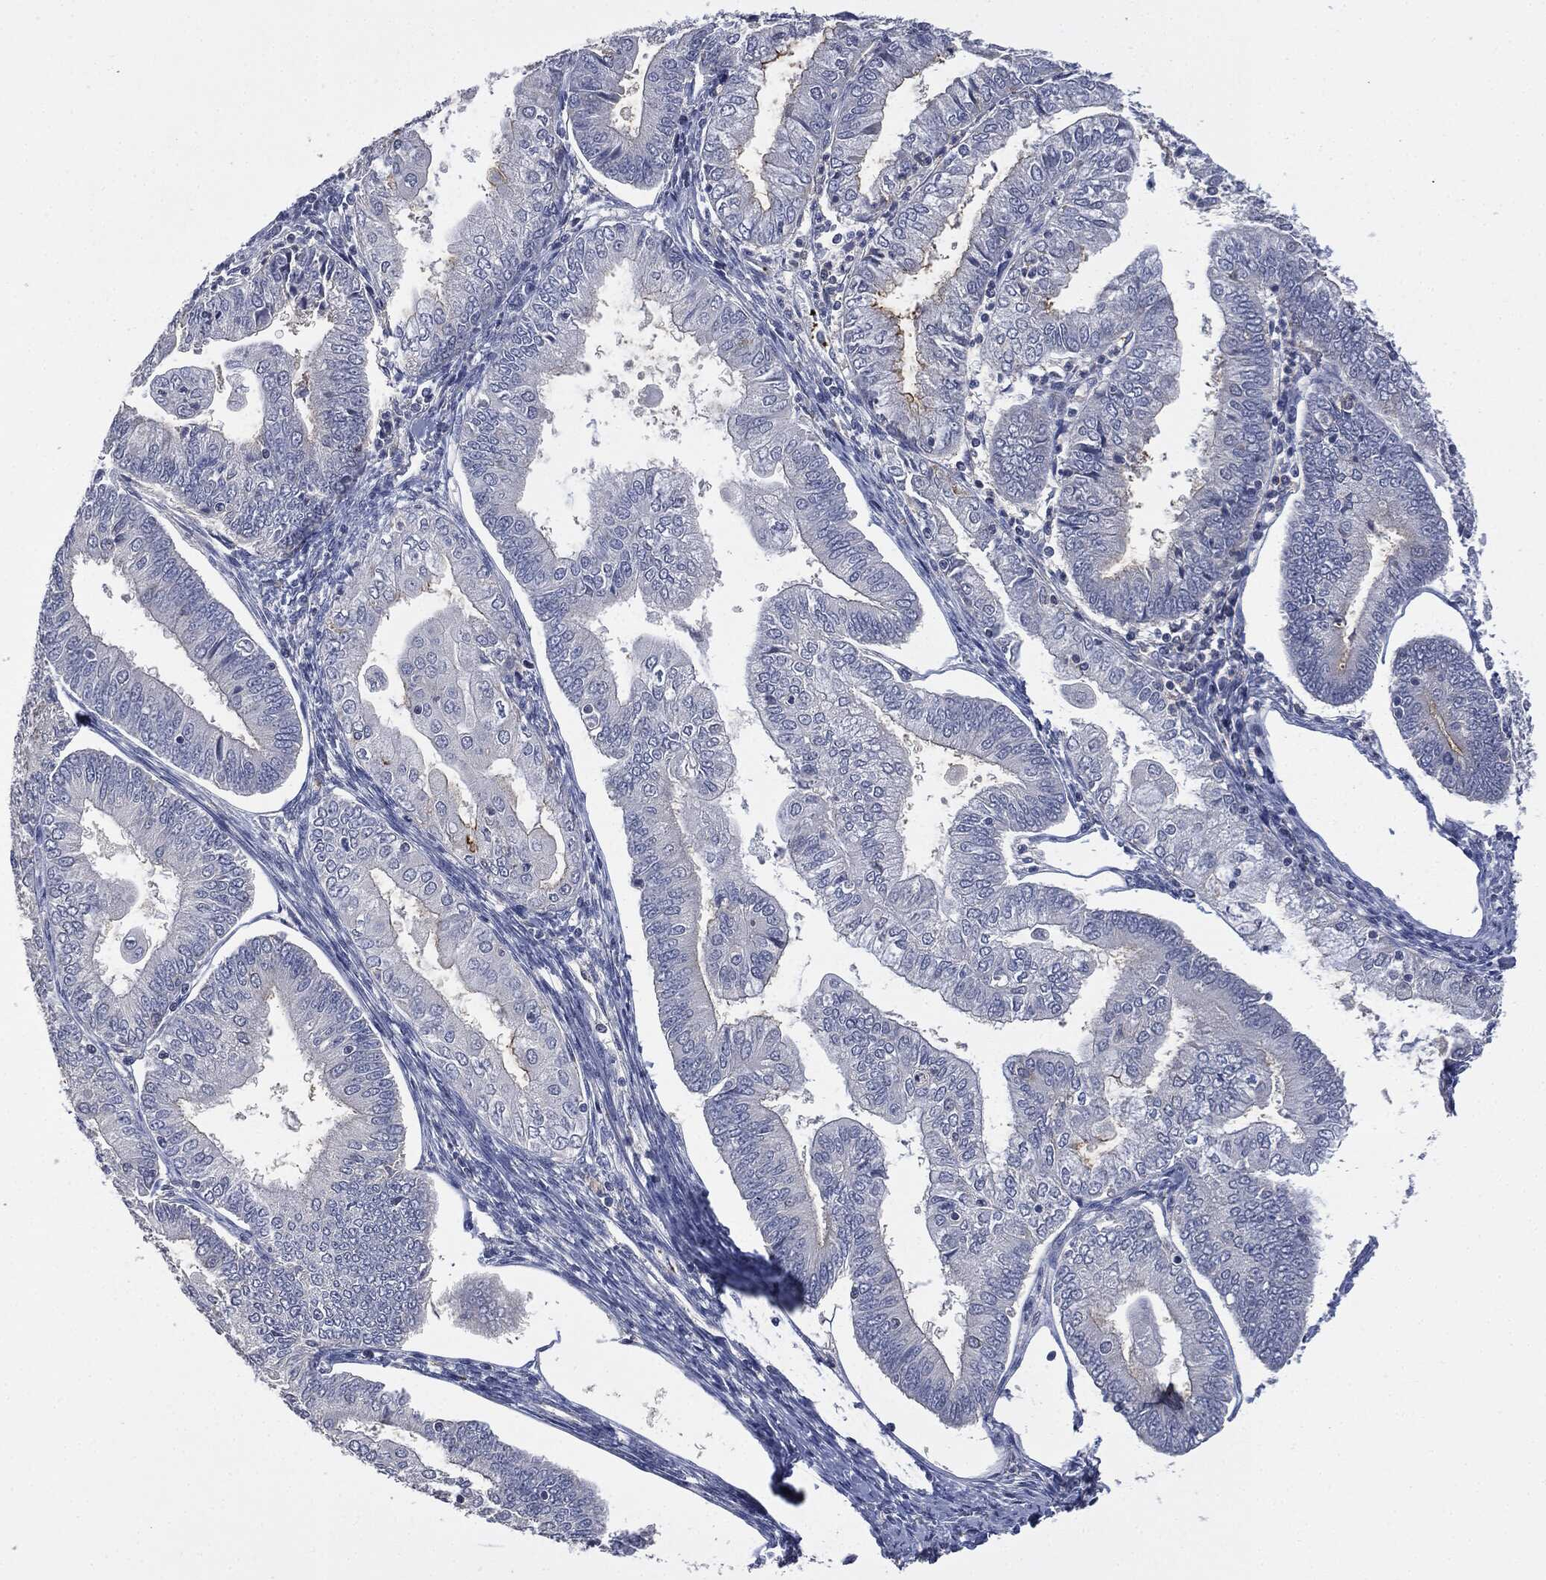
{"staining": {"intensity": "moderate", "quantity": "<25%", "location": "cytoplasmic/membranous"}, "tissue": "endometrial cancer", "cell_type": "Tumor cells", "image_type": "cancer", "snomed": [{"axis": "morphology", "description": "Adenocarcinoma, NOS"}, {"axis": "topography", "description": "Endometrium"}], "caption": "About <25% of tumor cells in endometrial cancer (adenocarcinoma) show moderate cytoplasmic/membranous protein positivity as visualized by brown immunohistochemical staining.", "gene": "CD33", "patient": {"sex": "female", "age": 56}}